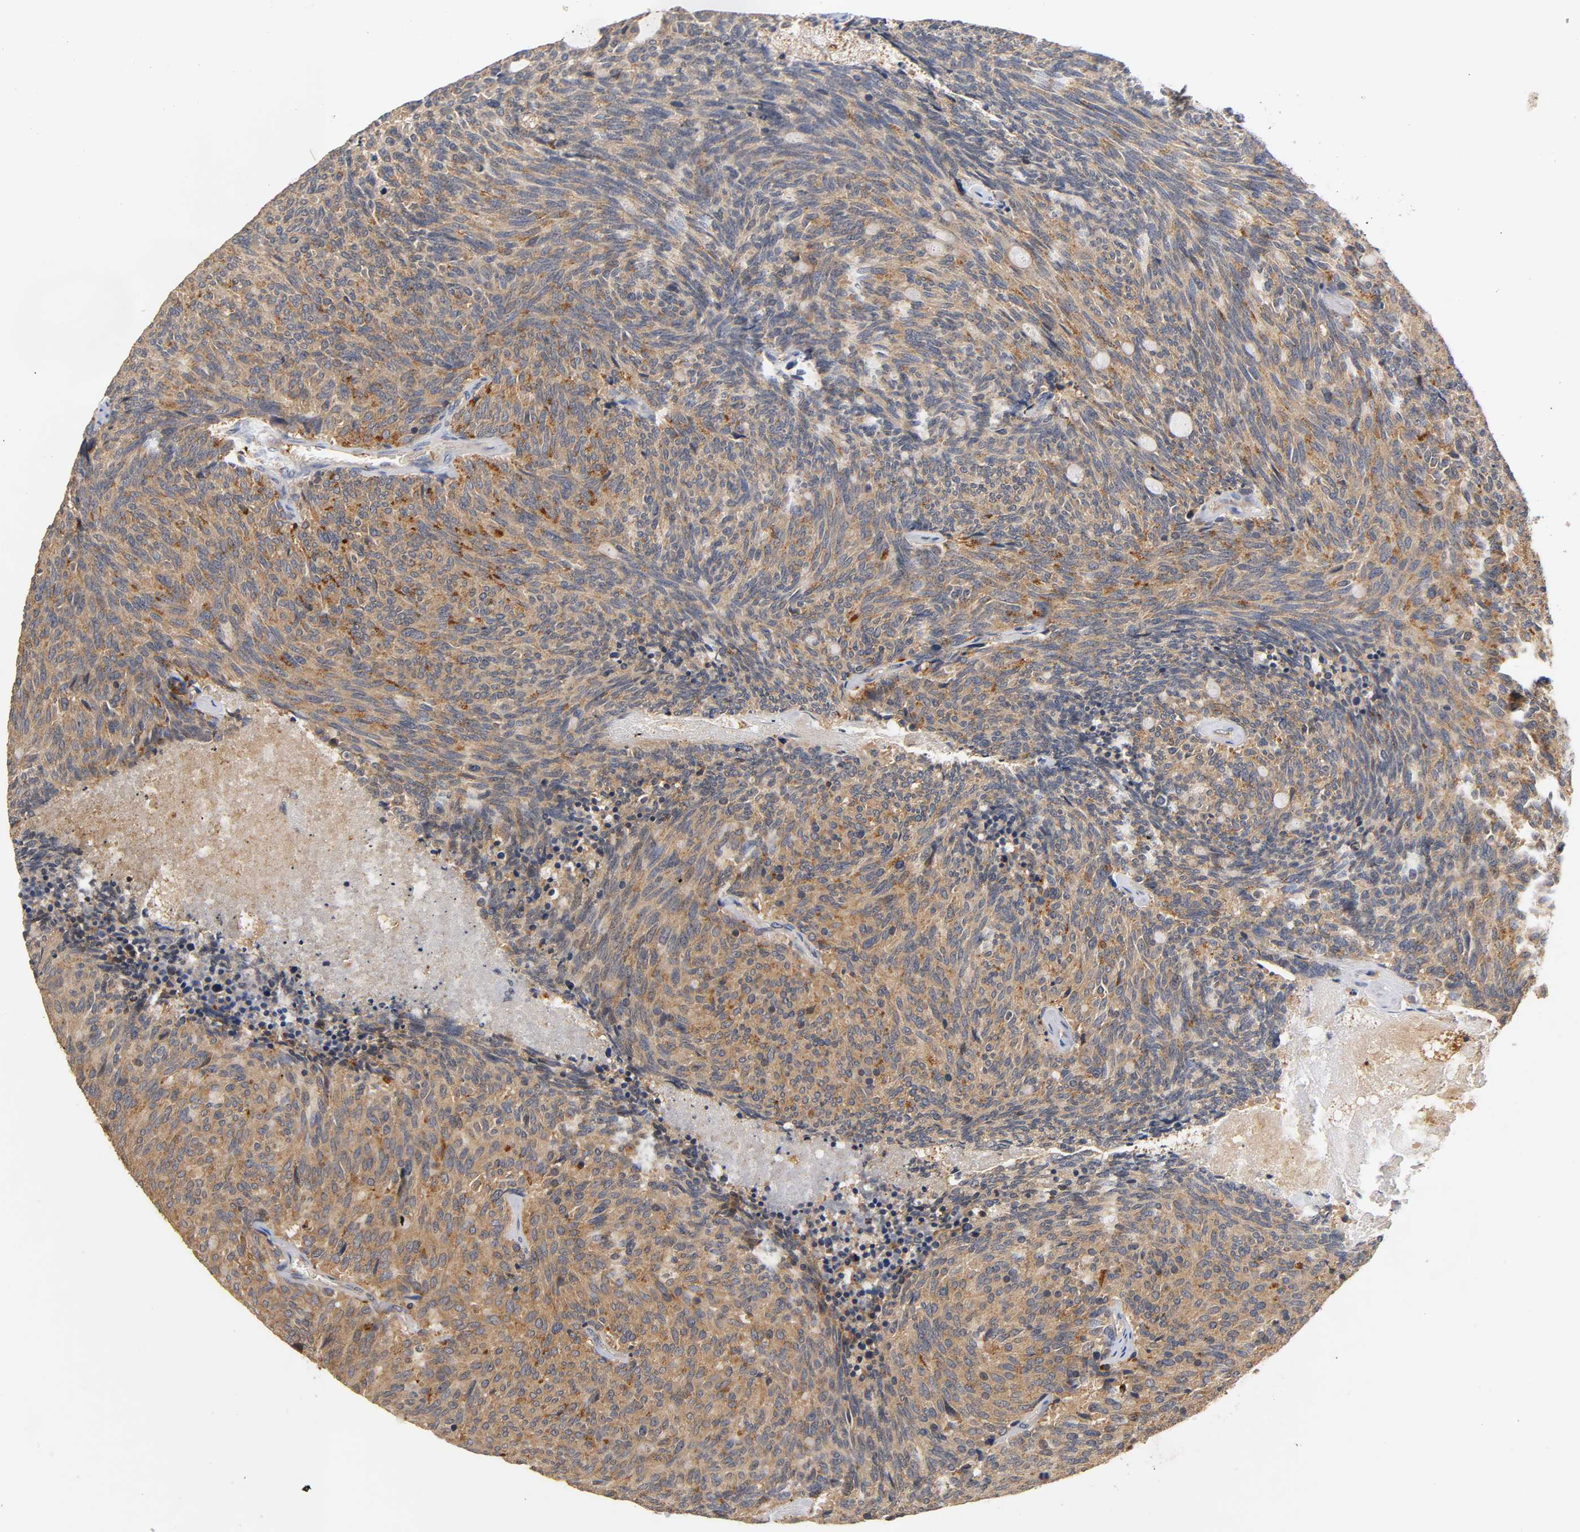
{"staining": {"intensity": "moderate", "quantity": ">75%", "location": "cytoplasmic/membranous"}, "tissue": "carcinoid", "cell_type": "Tumor cells", "image_type": "cancer", "snomed": [{"axis": "morphology", "description": "Carcinoid, malignant, NOS"}, {"axis": "topography", "description": "Pancreas"}], "caption": "Immunohistochemical staining of human malignant carcinoid displays medium levels of moderate cytoplasmic/membranous protein expression in approximately >75% of tumor cells.", "gene": "SCAP", "patient": {"sex": "female", "age": 54}}